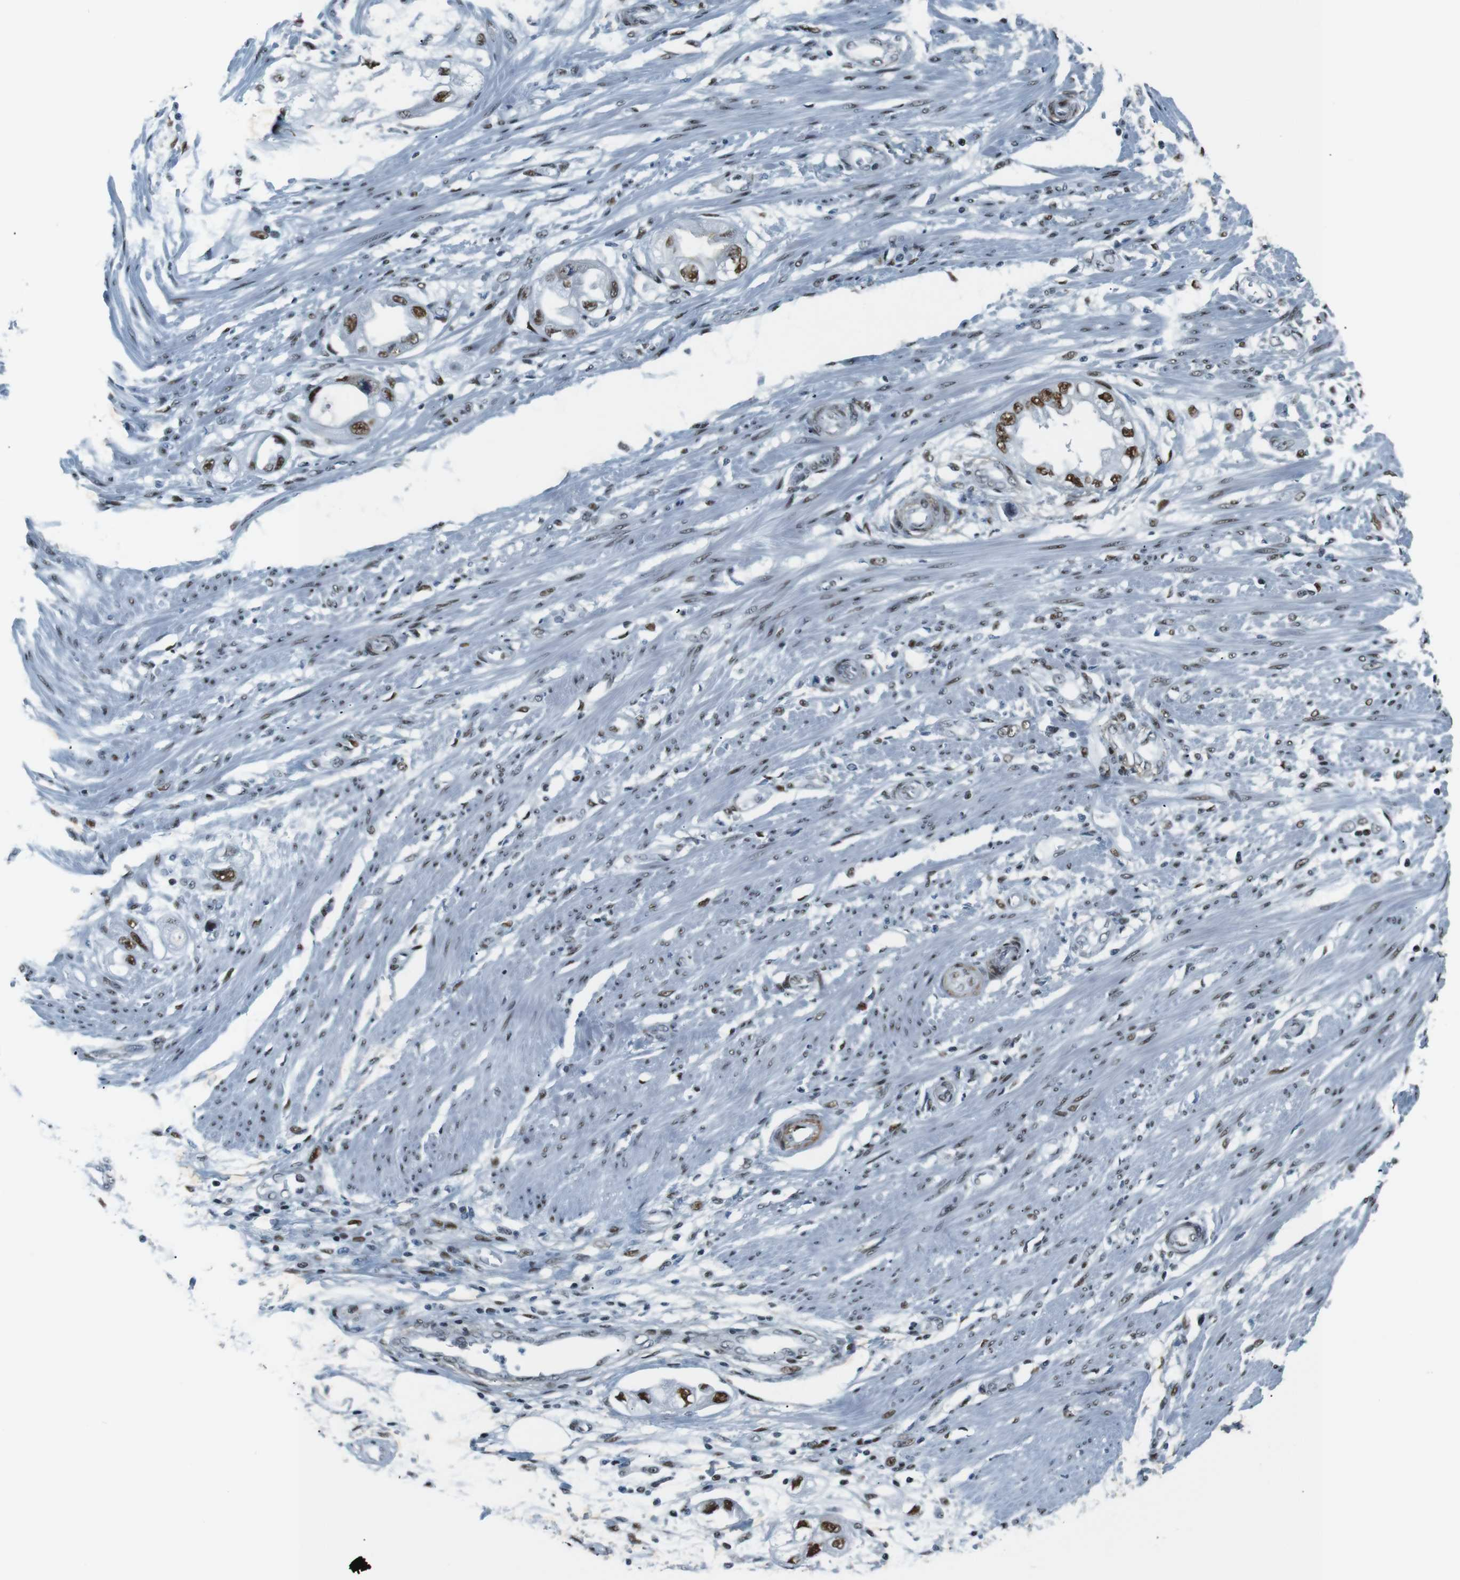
{"staining": {"intensity": "strong", "quantity": ">75%", "location": "nuclear"}, "tissue": "endometrial cancer", "cell_type": "Tumor cells", "image_type": "cancer", "snomed": [{"axis": "morphology", "description": "Adenocarcinoma, NOS"}, {"axis": "topography", "description": "Endometrium"}], "caption": "Immunohistochemical staining of adenocarcinoma (endometrial) shows high levels of strong nuclear protein staining in approximately >75% of tumor cells.", "gene": "HEXIM1", "patient": {"sex": "female", "age": 67}}